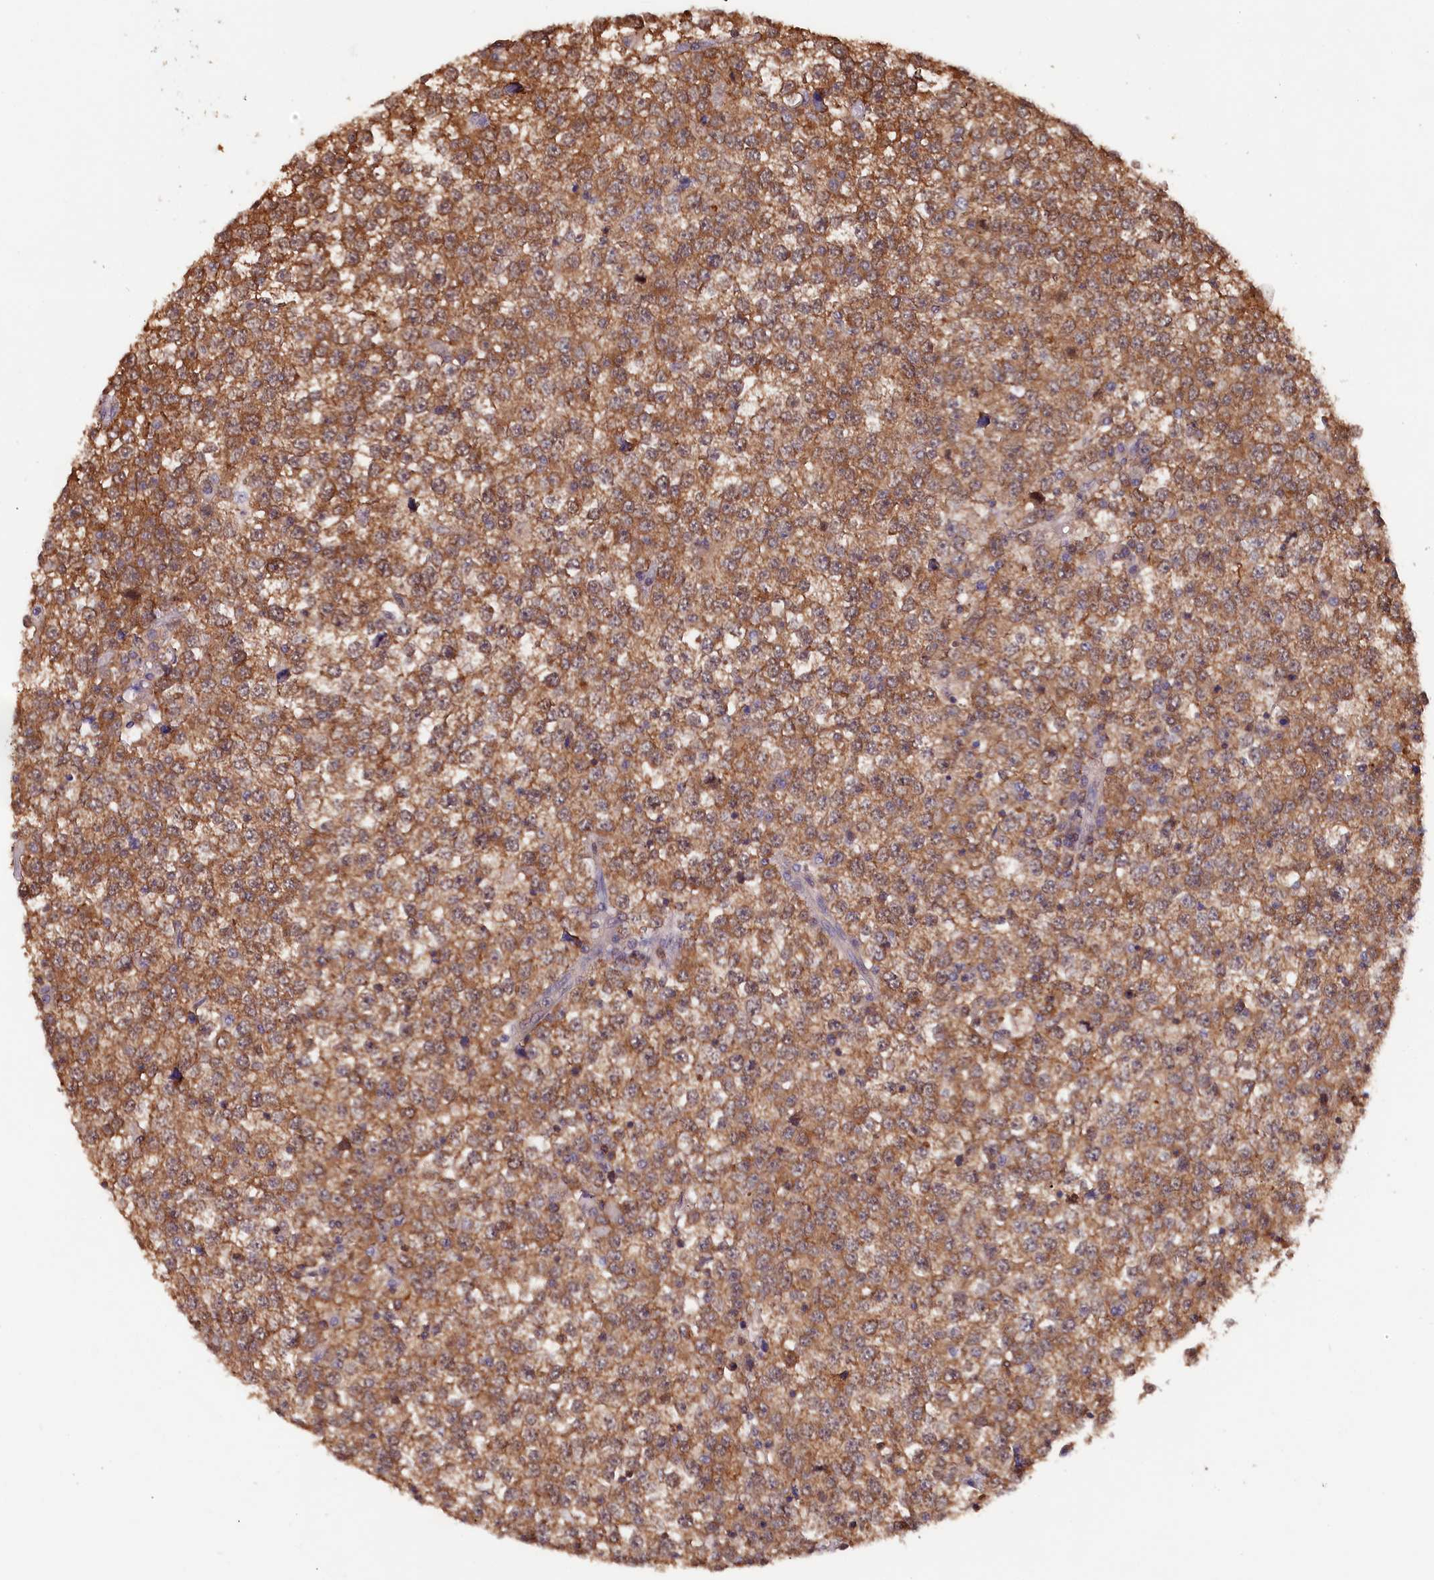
{"staining": {"intensity": "moderate", "quantity": ">75%", "location": "cytoplasmic/membranous"}, "tissue": "testis cancer", "cell_type": "Tumor cells", "image_type": "cancer", "snomed": [{"axis": "morphology", "description": "Seminoma, NOS"}, {"axis": "topography", "description": "Testis"}], "caption": "Immunohistochemistry histopathology image of human seminoma (testis) stained for a protein (brown), which displays medium levels of moderate cytoplasmic/membranous positivity in approximately >75% of tumor cells.", "gene": "JPT2", "patient": {"sex": "male", "age": 65}}